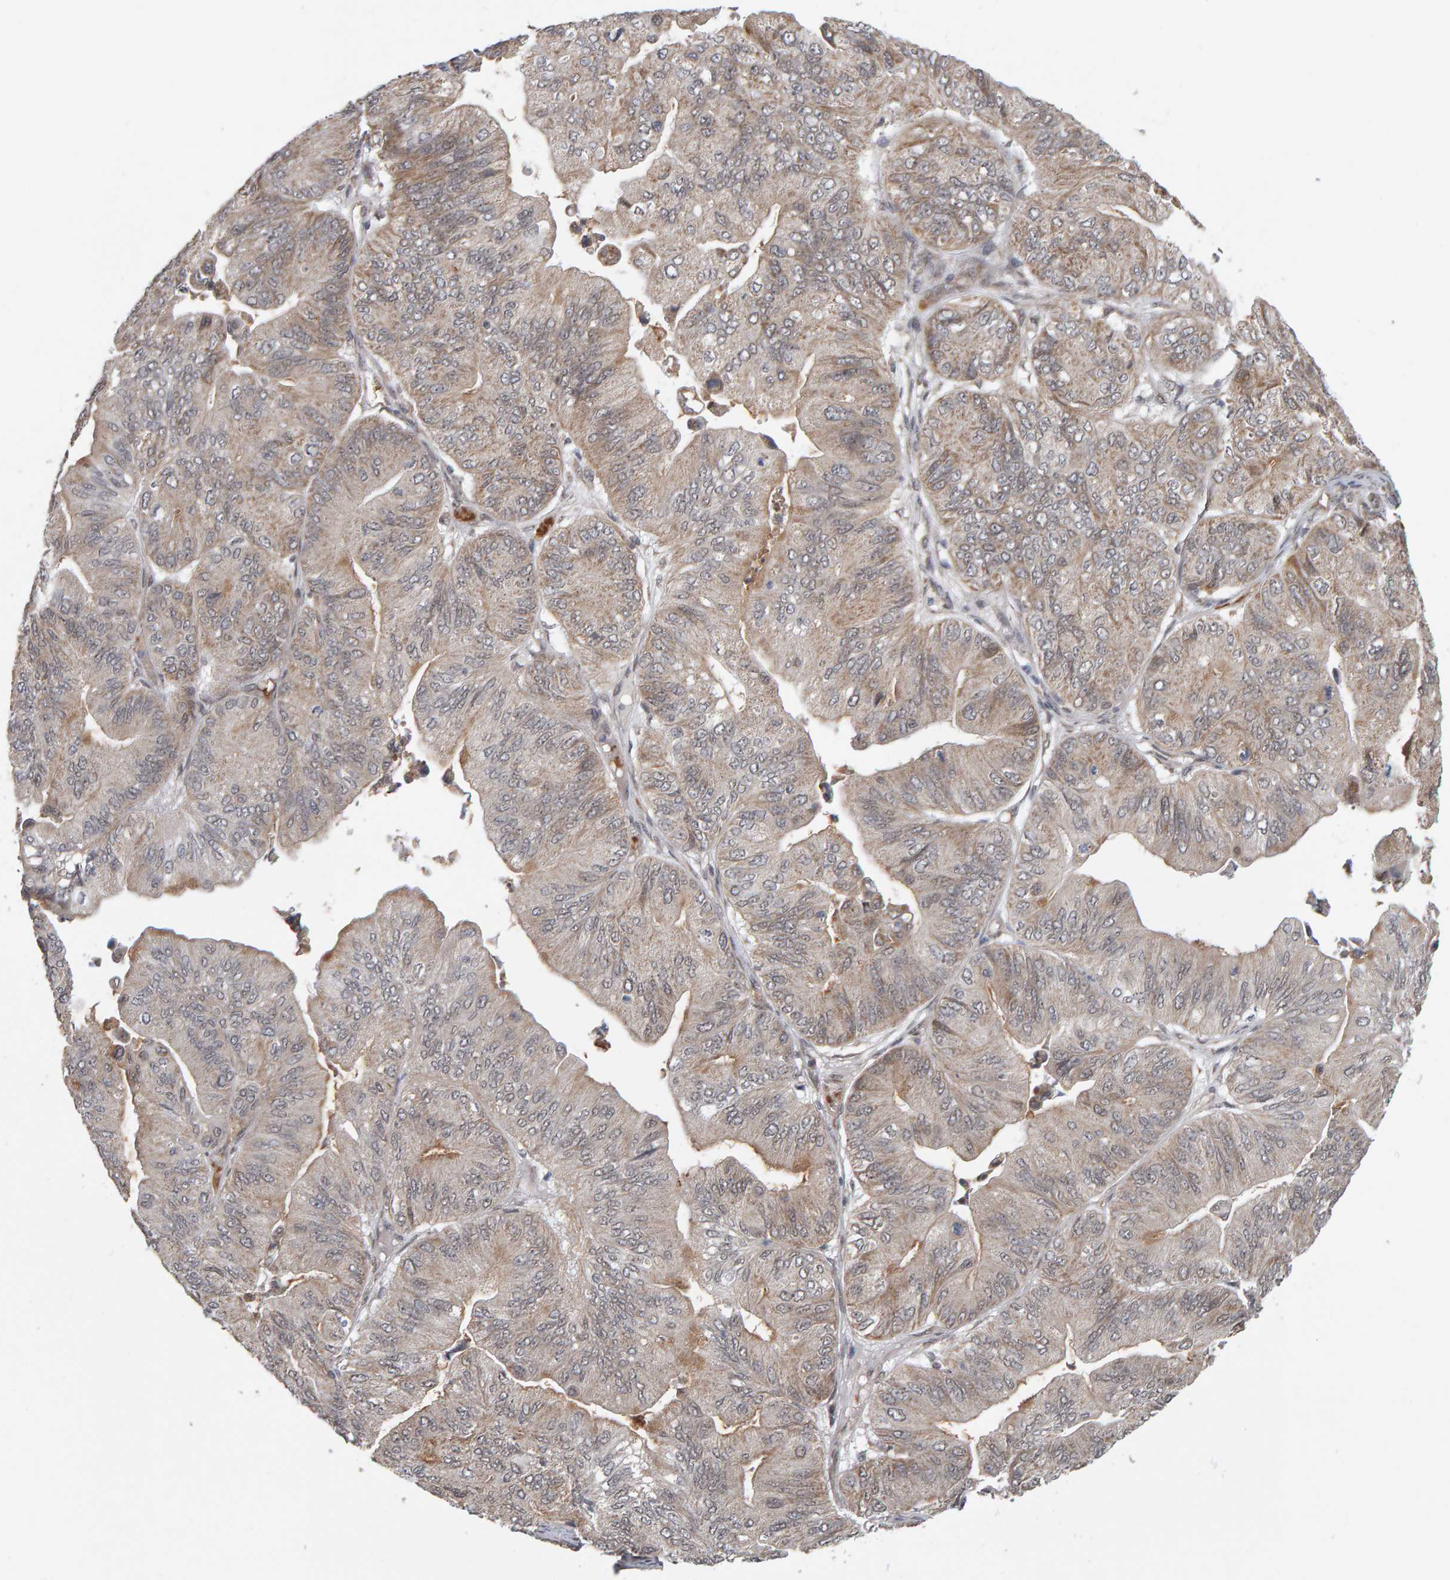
{"staining": {"intensity": "moderate", "quantity": "25%-75%", "location": "cytoplasmic/membranous"}, "tissue": "ovarian cancer", "cell_type": "Tumor cells", "image_type": "cancer", "snomed": [{"axis": "morphology", "description": "Cystadenocarcinoma, mucinous, NOS"}, {"axis": "topography", "description": "Ovary"}], "caption": "Brown immunohistochemical staining in human ovarian cancer (mucinous cystadenocarcinoma) displays moderate cytoplasmic/membranous staining in about 25%-75% of tumor cells.", "gene": "DAP3", "patient": {"sex": "female", "age": 61}}